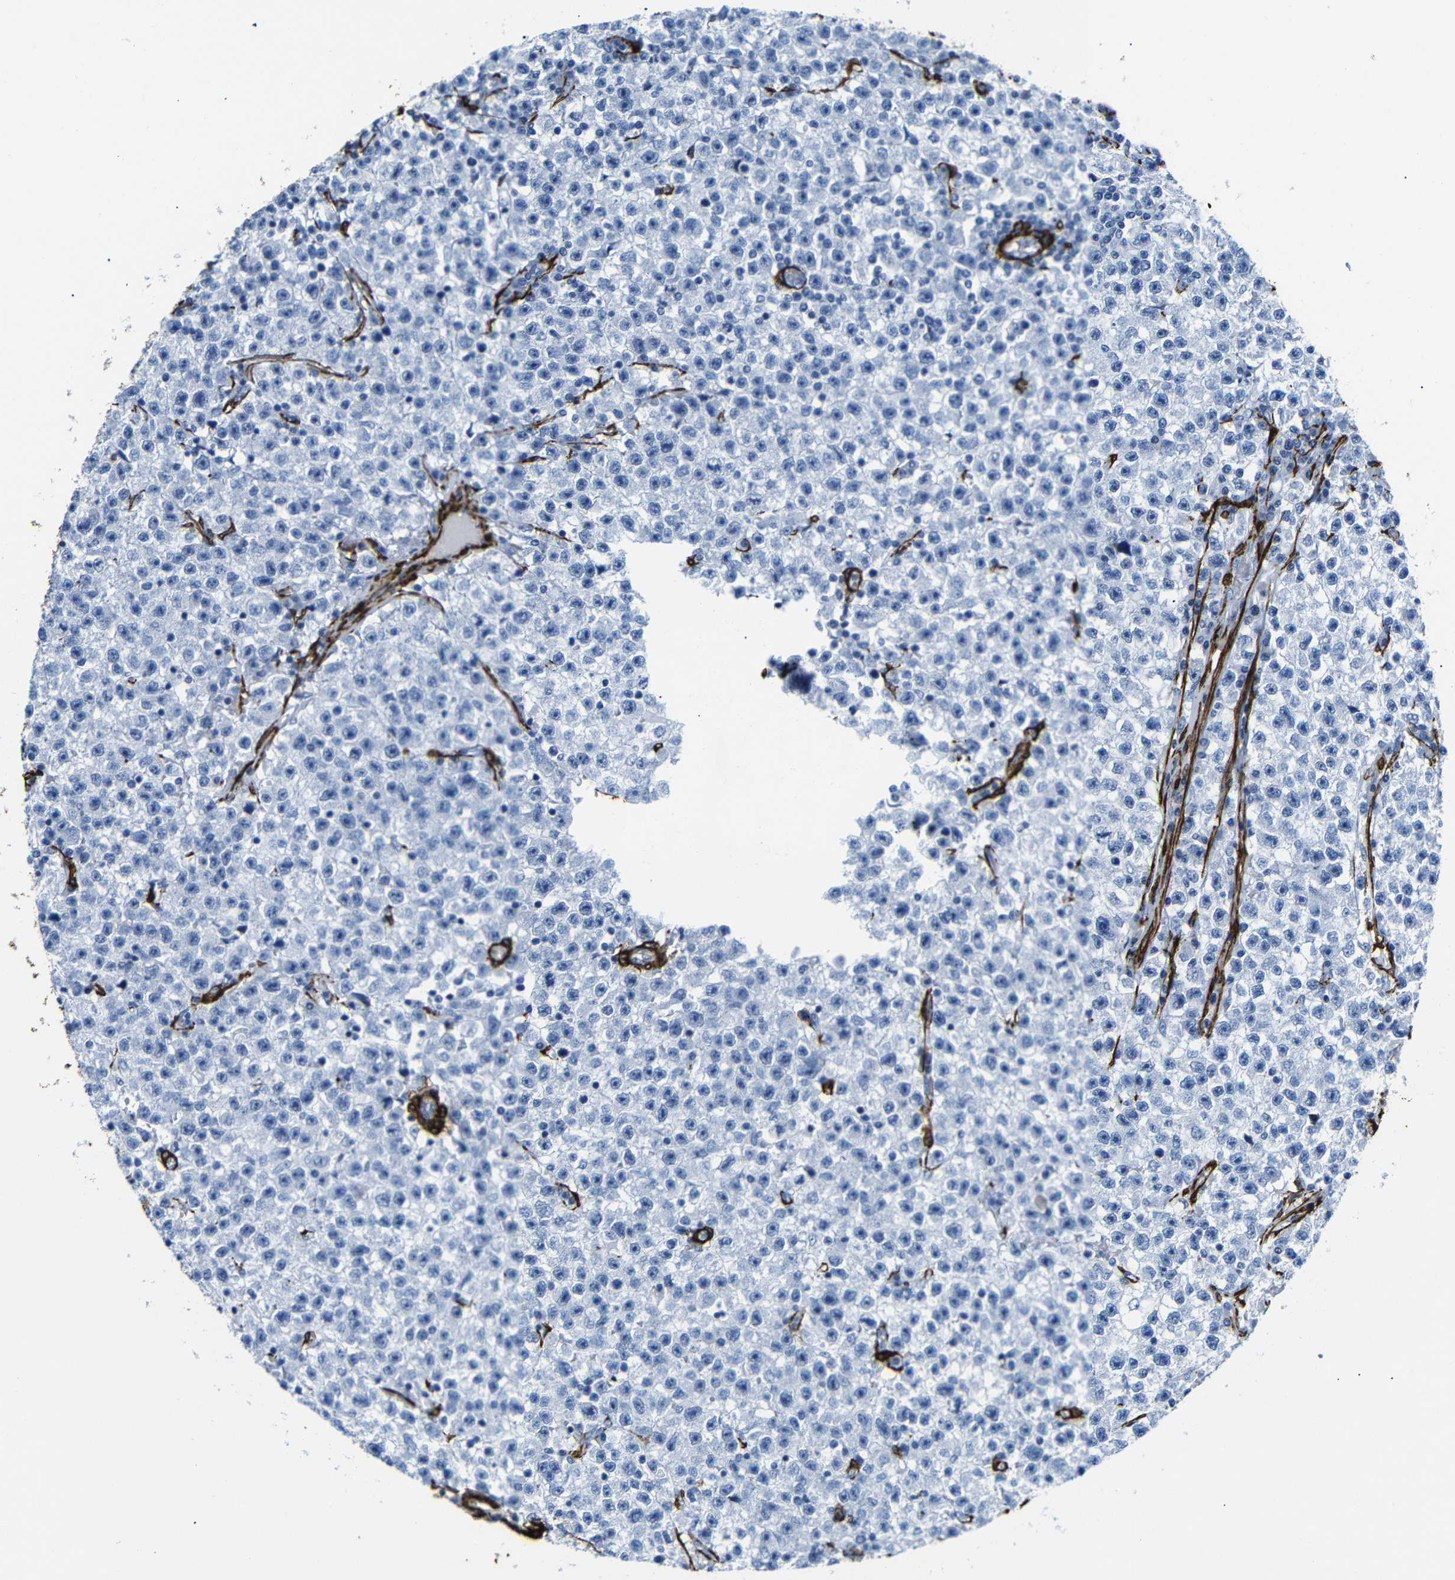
{"staining": {"intensity": "negative", "quantity": "none", "location": "none"}, "tissue": "testis cancer", "cell_type": "Tumor cells", "image_type": "cancer", "snomed": [{"axis": "morphology", "description": "Seminoma, NOS"}, {"axis": "topography", "description": "Testis"}], "caption": "This is an immunohistochemistry photomicrograph of testis cancer. There is no positivity in tumor cells.", "gene": "ACTA2", "patient": {"sex": "male", "age": 22}}